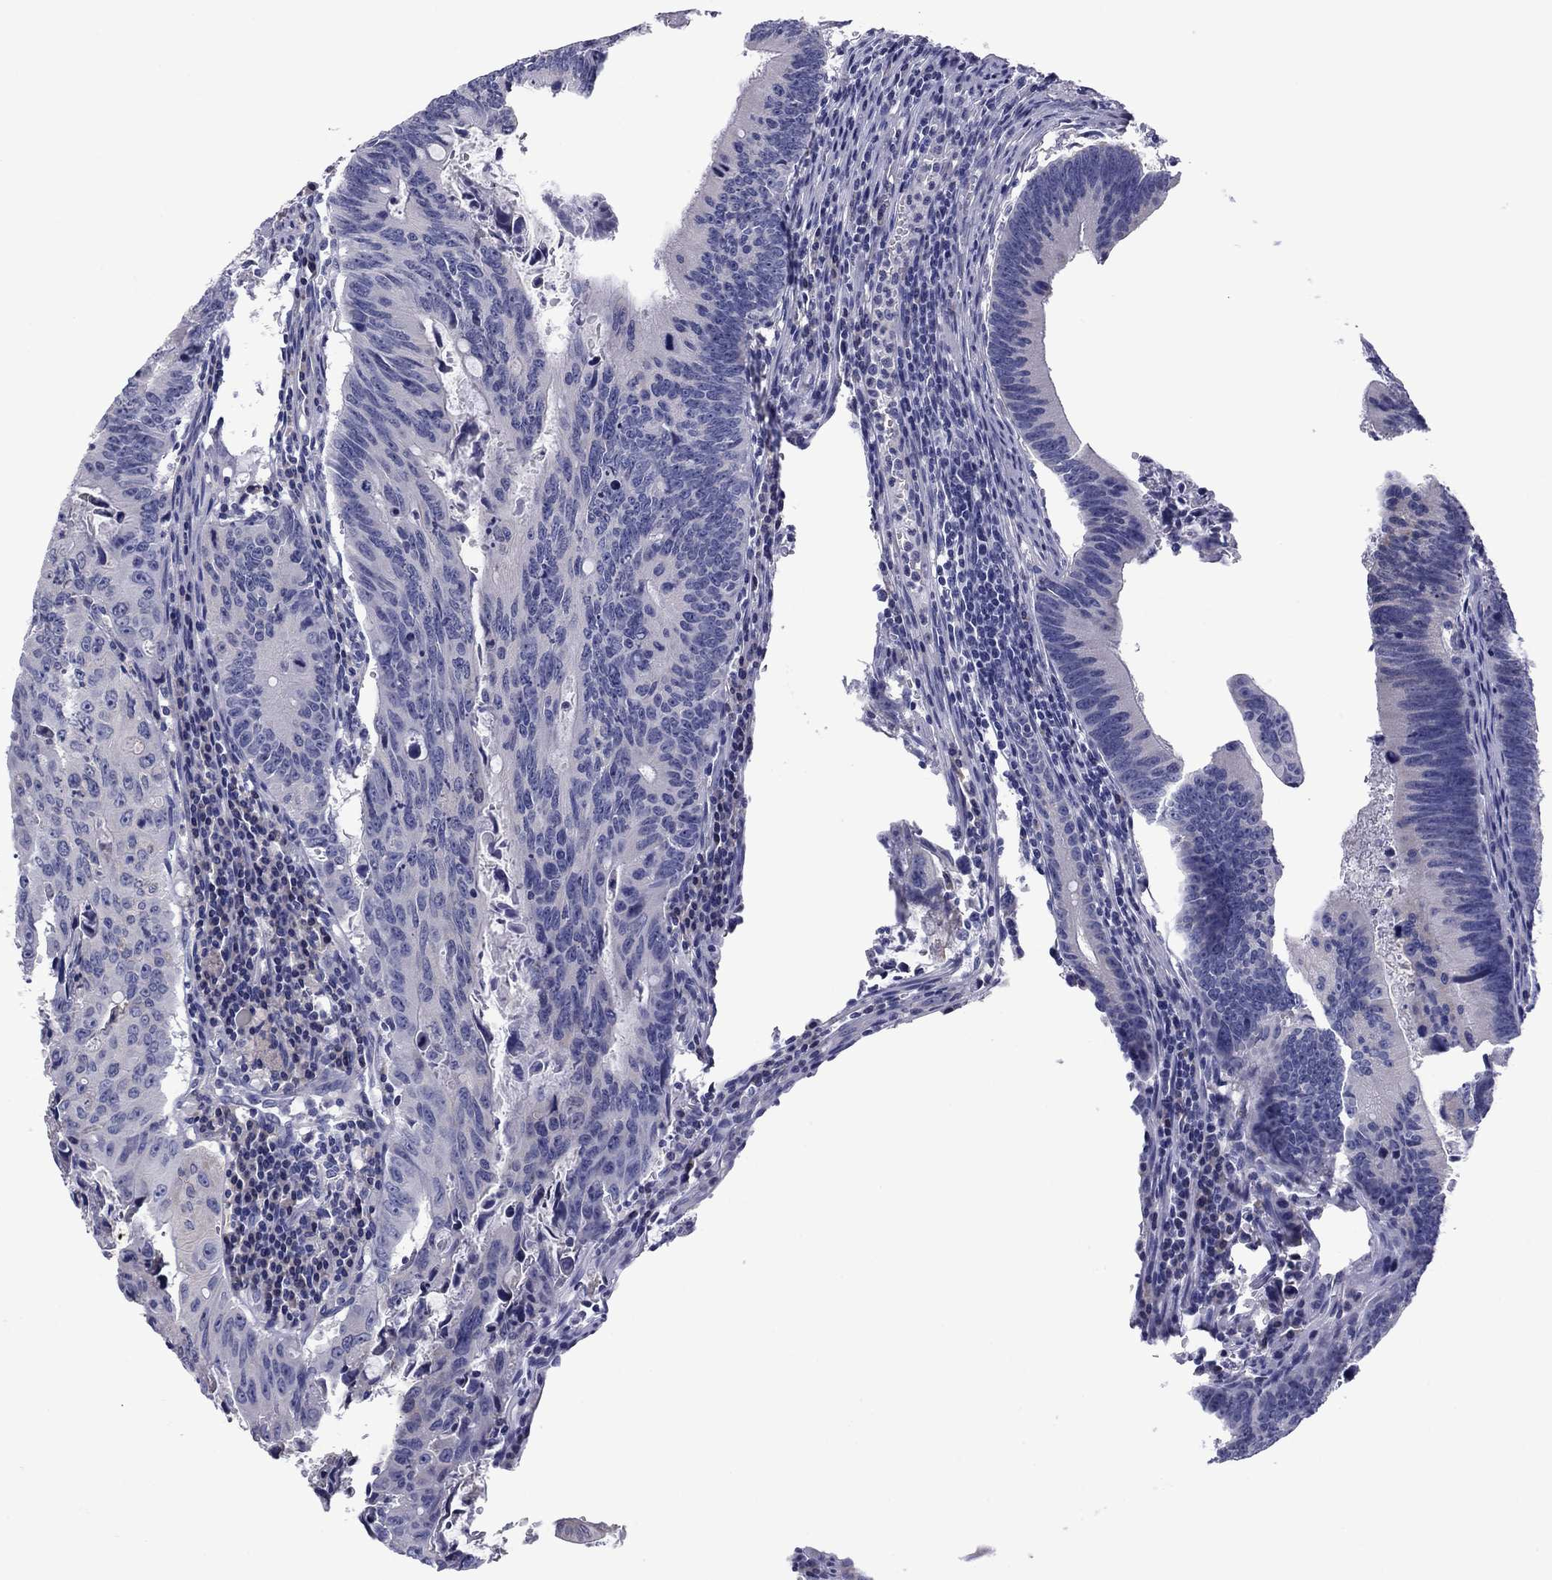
{"staining": {"intensity": "negative", "quantity": "none", "location": "none"}, "tissue": "colorectal cancer", "cell_type": "Tumor cells", "image_type": "cancer", "snomed": [{"axis": "morphology", "description": "Adenocarcinoma, NOS"}, {"axis": "topography", "description": "Colon"}], "caption": "The micrograph displays no staining of tumor cells in adenocarcinoma (colorectal).", "gene": "TMPRSS11A", "patient": {"sex": "female", "age": 87}}